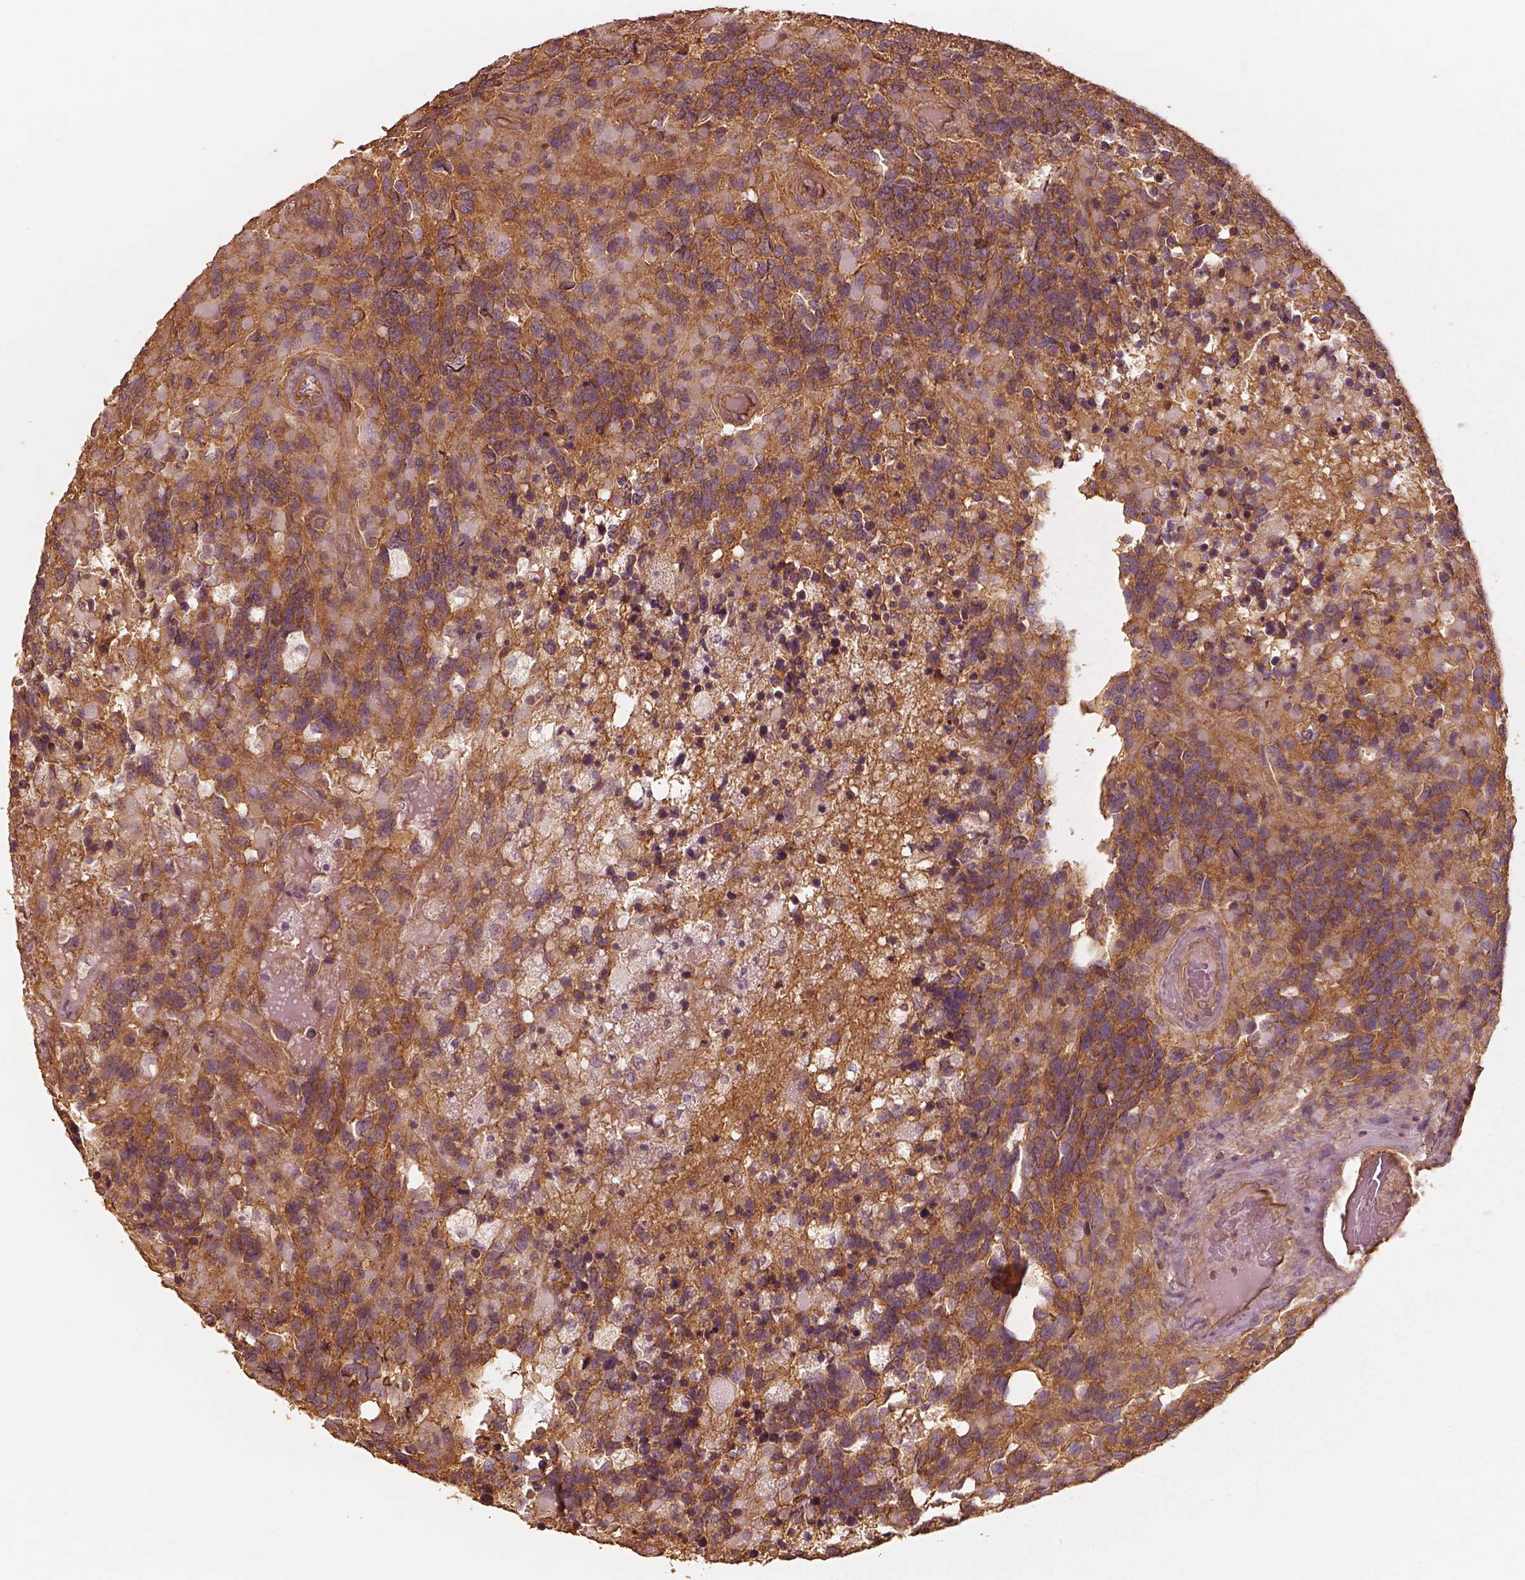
{"staining": {"intensity": "strong", "quantity": ">75%", "location": "cytoplasmic/membranous"}, "tissue": "glioma", "cell_type": "Tumor cells", "image_type": "cancer", "snomed": [{"axis": "morphology", "description": "Glioma, malignant, High grade"}, {"axis": "topography", "description": "Brain"}], "caption": "The histopathology image demonstrates immunohistochemical staining of glioma. There is strong cytoplasmic/membranous positivity is seen in about >75% of tumor cells. The staining is performed using DAB (3,3'-diaminobenzidine) brown chromogen to label protein expression. The nuclei are counter-stained blue using hematoxylin.", "gene": "WDR7", "patient": {"sex": "female", "age": 40}}